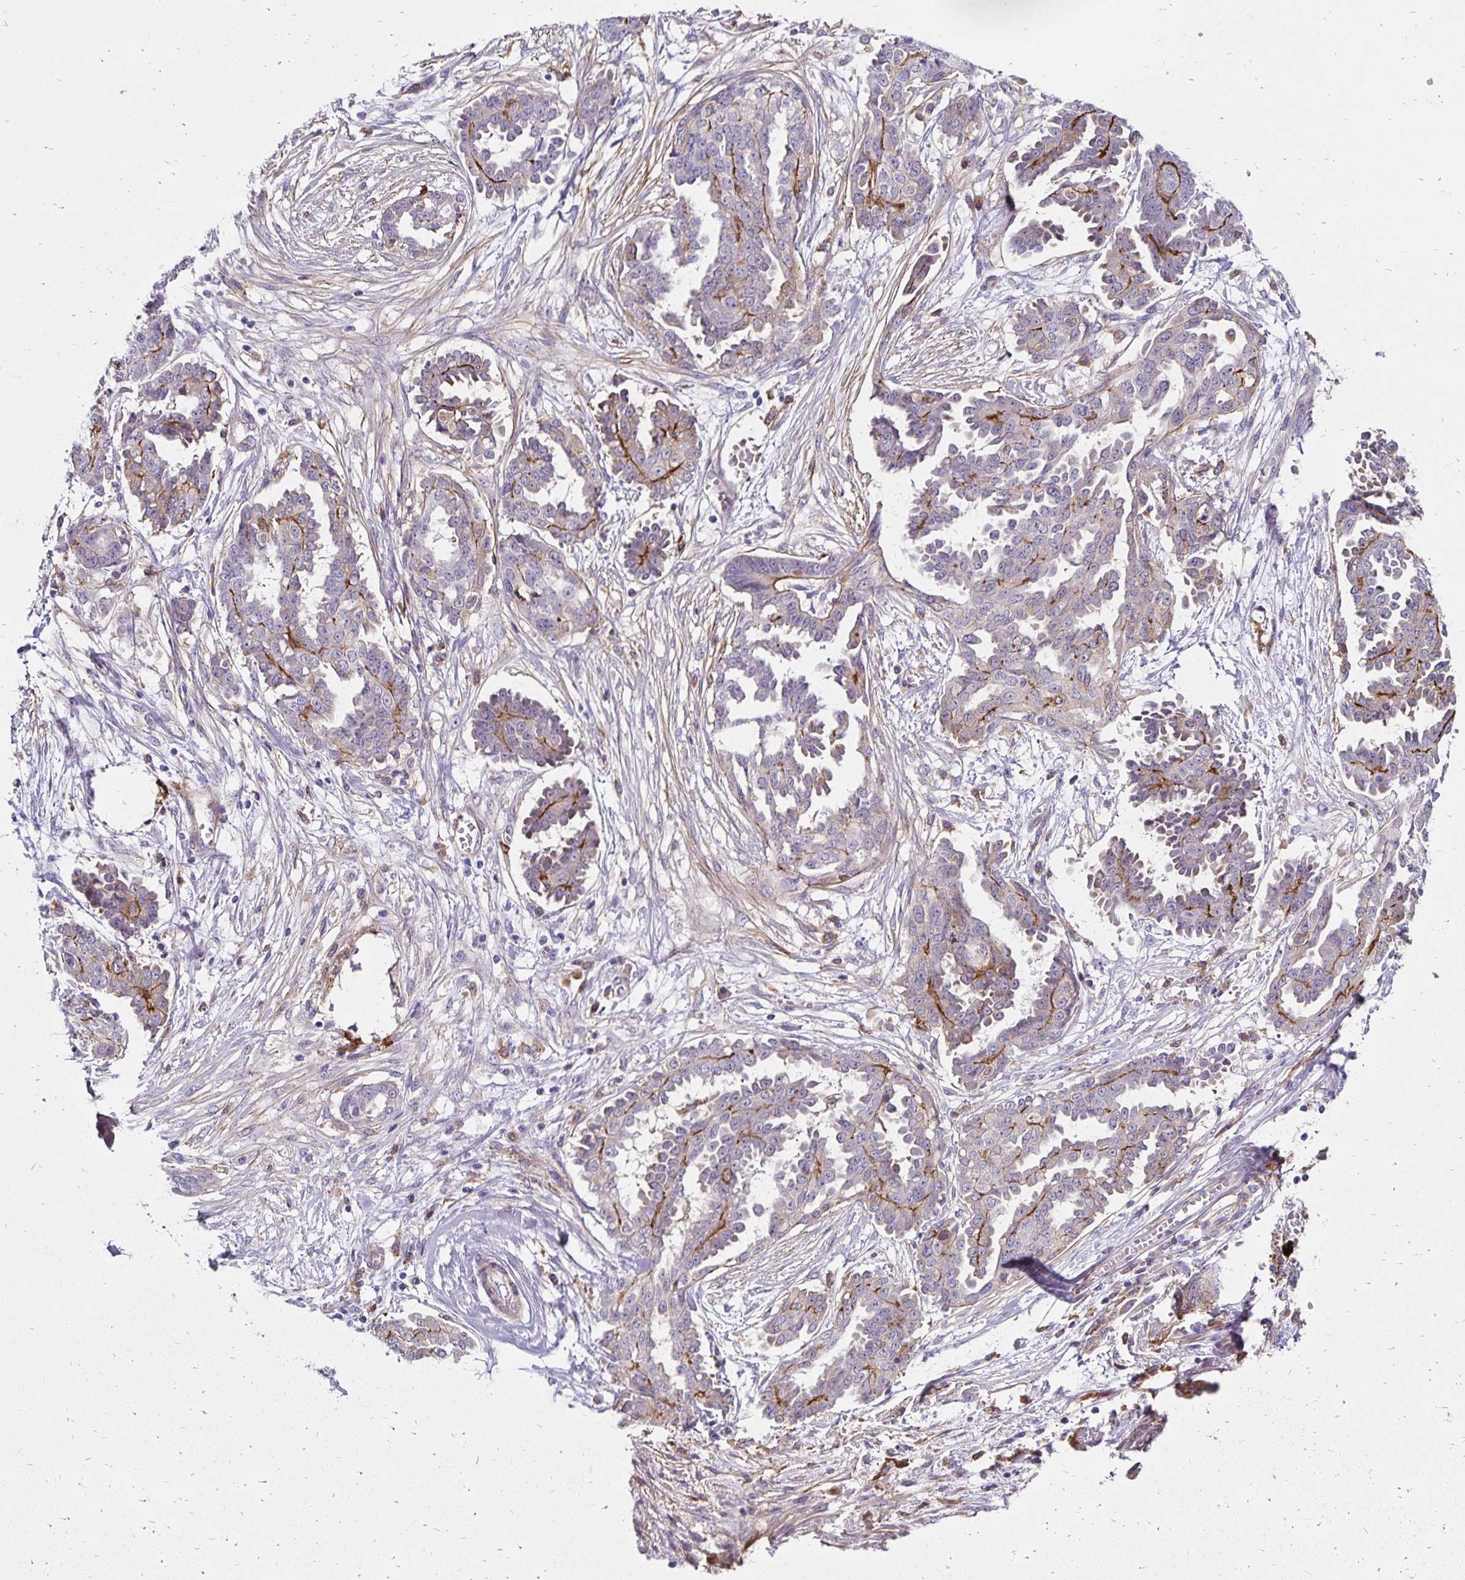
{"staining": {"intensity": "negative", "quantity": "none", "location": "none"}, "tissue": "ovarian cancer", "cell_type": "Tumor cells", "image_type": "cancer", "snomed": [{"axis": "morphology", "description": "Cystadenocarcinoma, serous, NOS"}, {"axis": "topography", "description": "Ovary"}], "caption": "A photomicrograph of ovarian serous cystadenocarcinoma stained for a protein shows no brown staining in tumor cells.", "gene": "TNS3", "patient": {"sex": "female", "age": 71}}